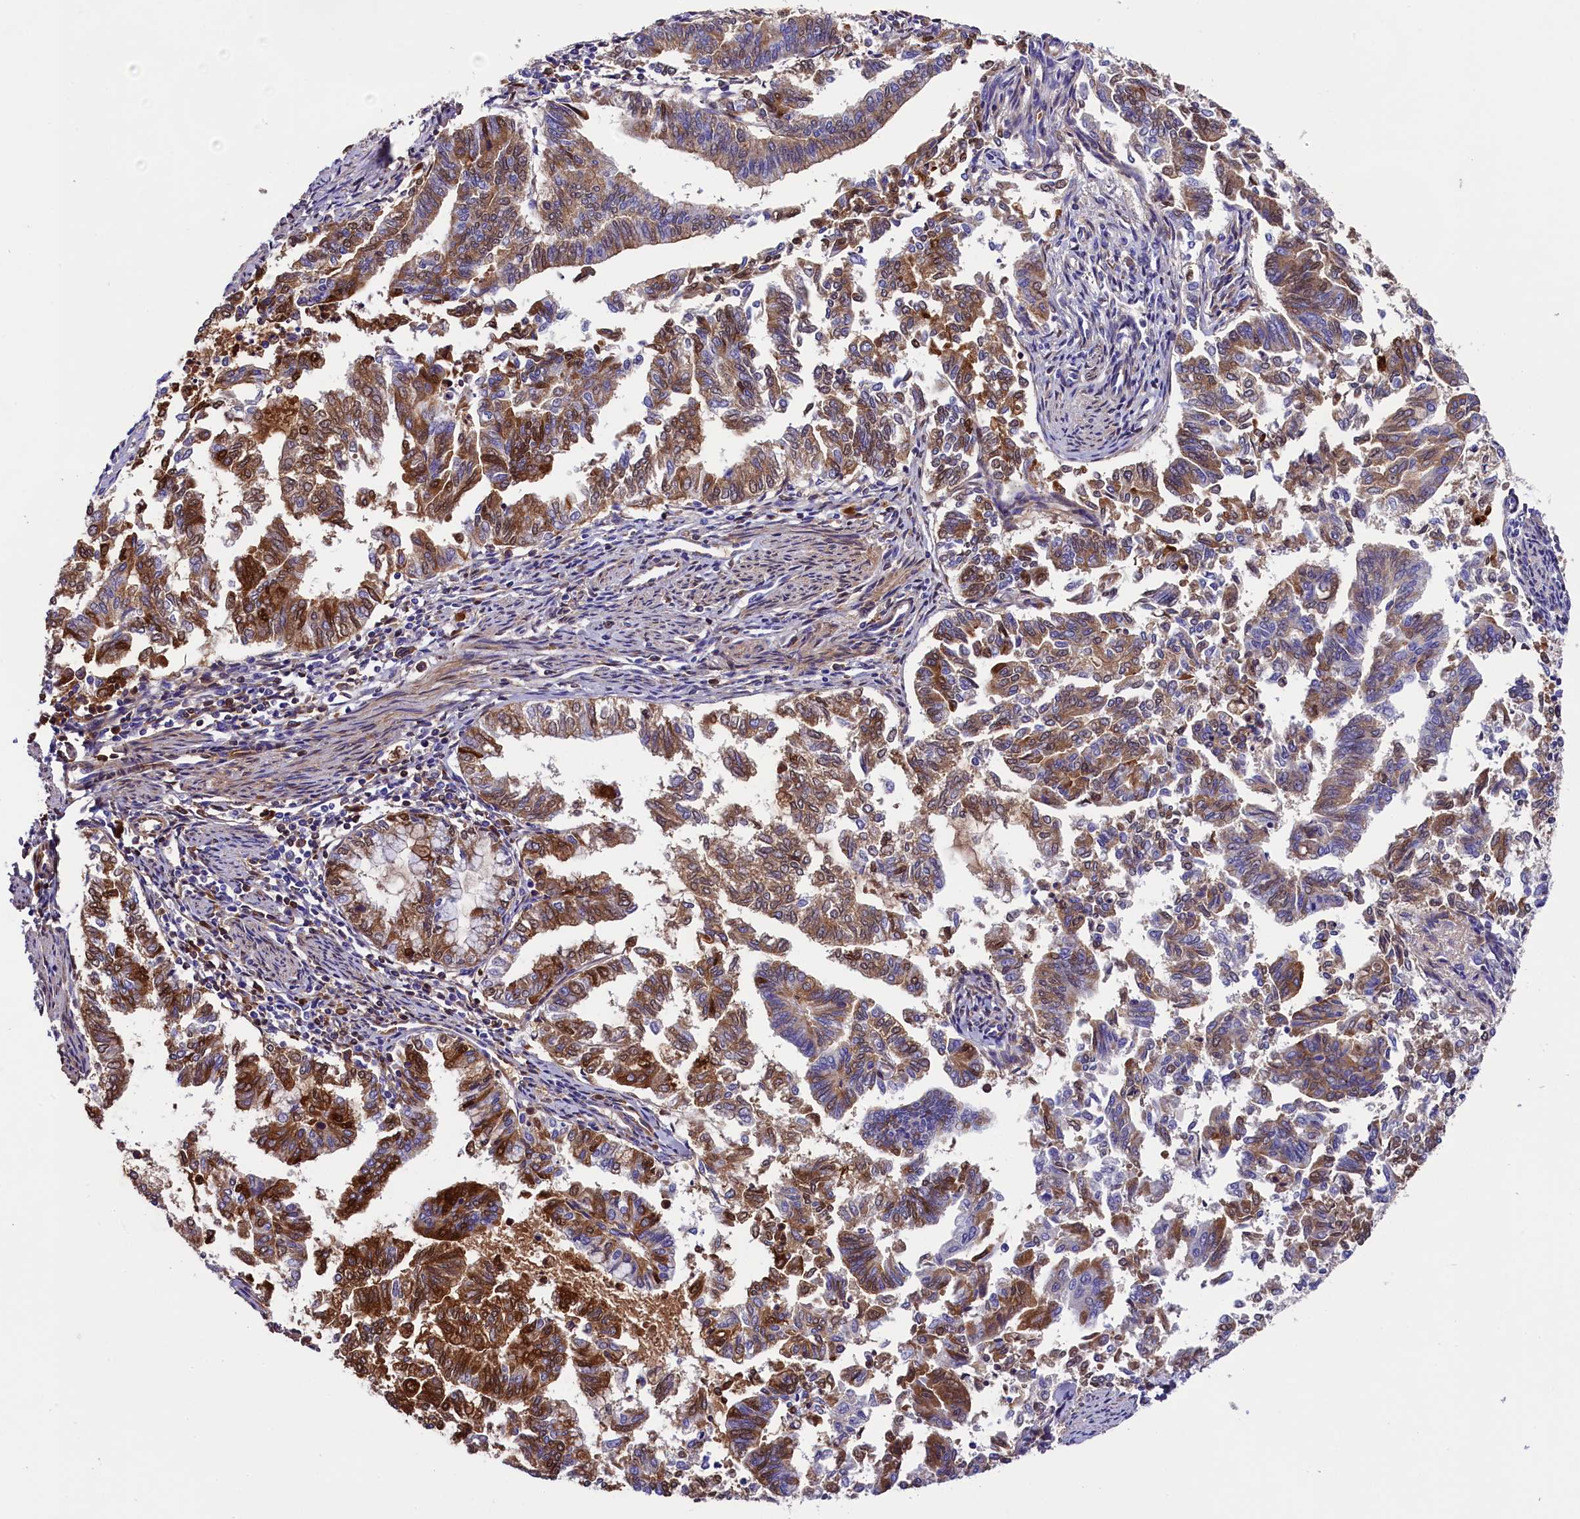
{"staining": {"intensity": "strong", "quantity": "<25%", "location": "cytoplasmic/membranous"}, "tissue": "endometrial cancer", "cell_type": "Tumor cells", "image_type": "cancer", "snomed": [{"axis": "morphology", "description": "Adenocarcinoma, NOS"}, {"axis": "topography", "description": "Endometrium"}], "caption": "Immunohistochemistry of human endometrial adenocarcinoma displays medium levels of strong cytoplasmic/membranous positivity in approximately <25% of tumor cells. Nuclei are stained in blue.", "gene": "SOD3", "patient": {"sex": "female", "age": 79}}